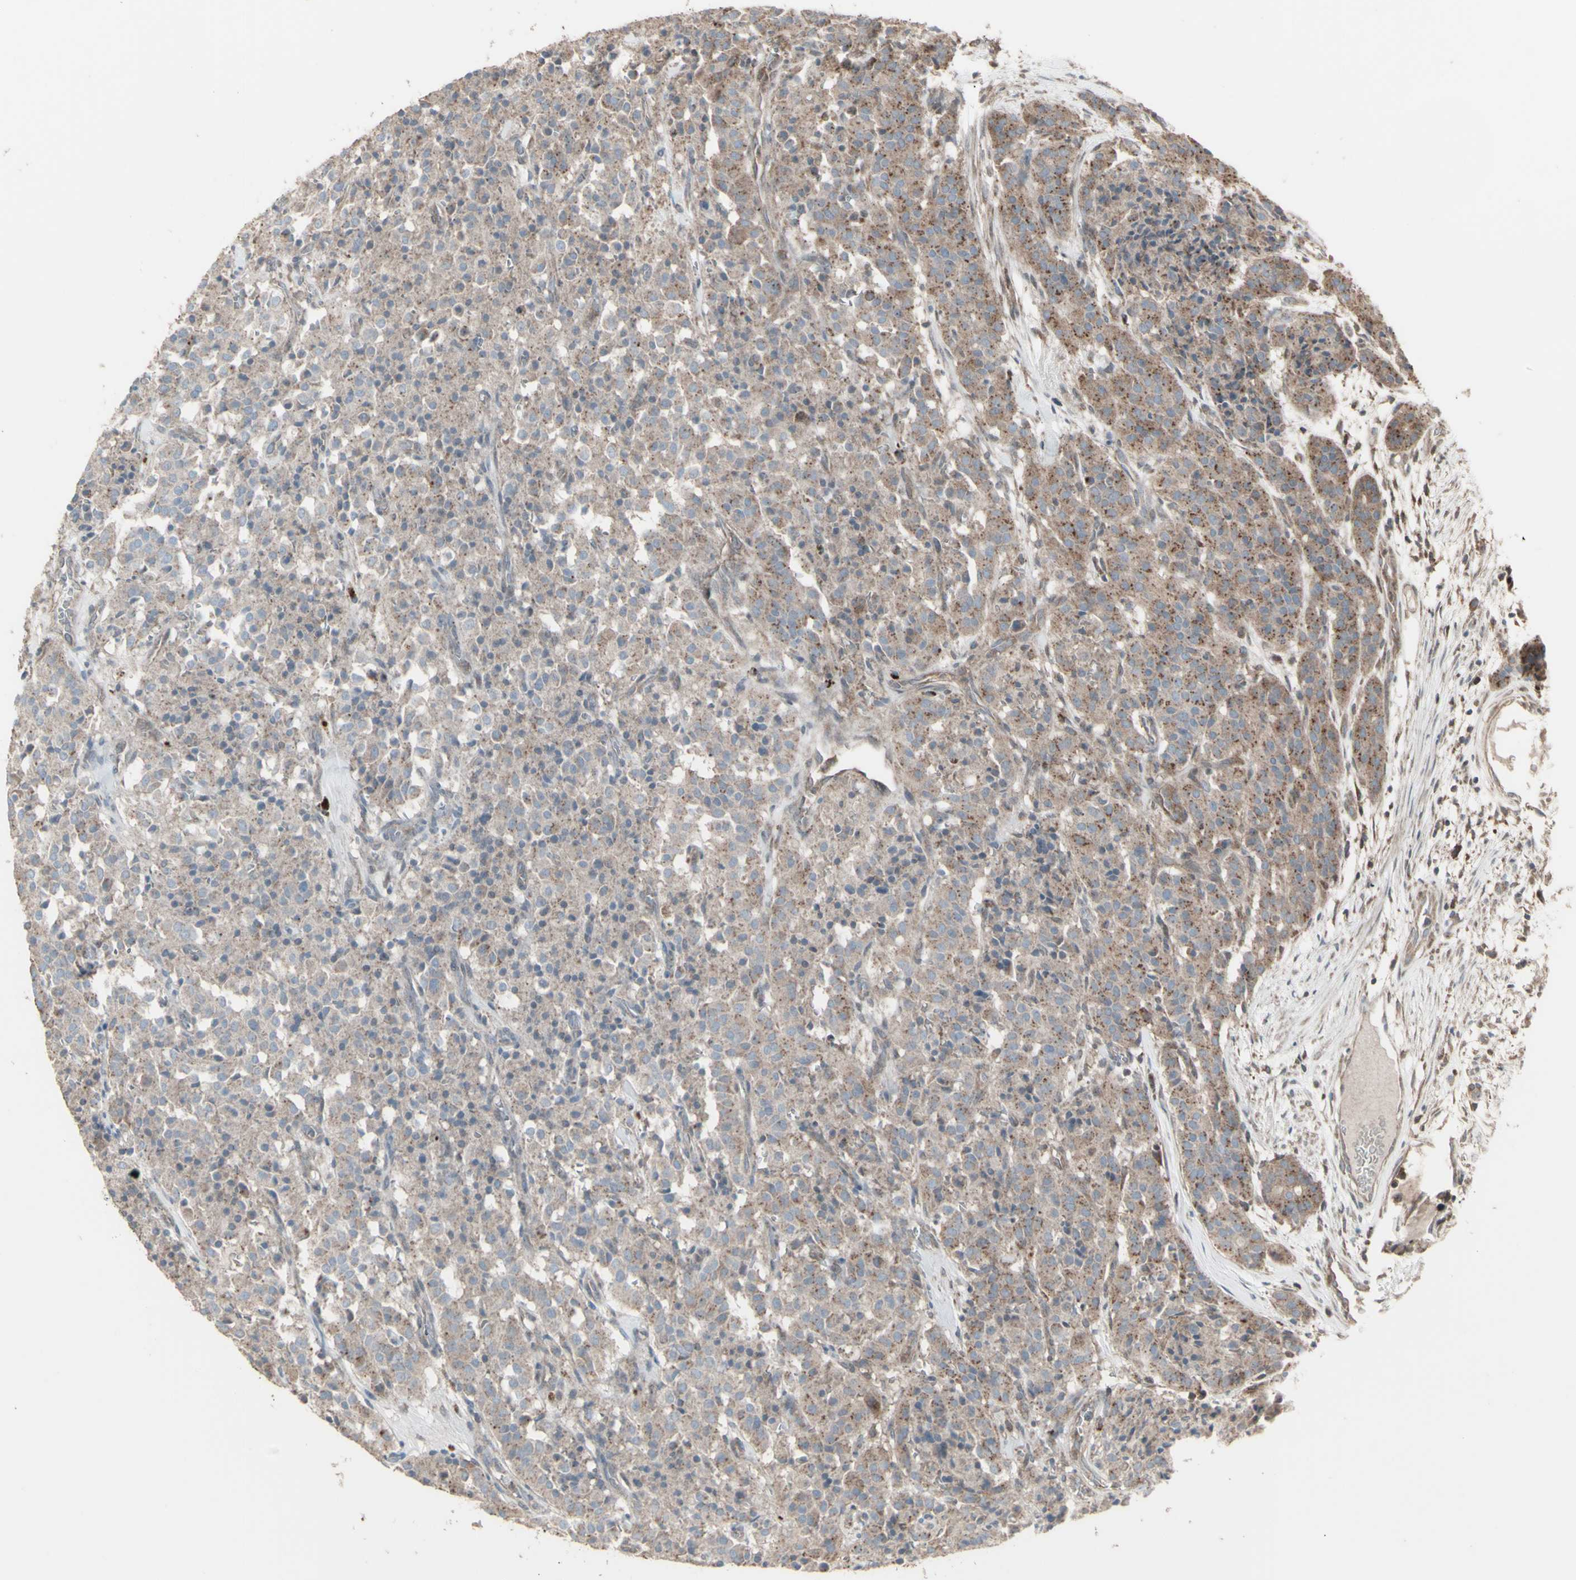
{"staining": {"intensity": "weak", "quantity": ">75%", "location": "cytoplasmic/membranous"}, "tissue": "carcinoid", "cell_type": "Tumor cells", "image_type": "cancer", "snomed": [{"axis": "morphology", "description": "Carcinoid, malignant, NOS"}, {"axis": "topography", "description": "Lung"}], "caption": "Immunohistochemistry (IHC) (DAB (3,3'-diaminobenzidine)) staining of human carcinoid demonstrates weak cytoplasmic/membranous protein positivity in about >75% of tumor cells.", "gene": "RNASEL", "patient": {"sex": "male", "age": 30}}